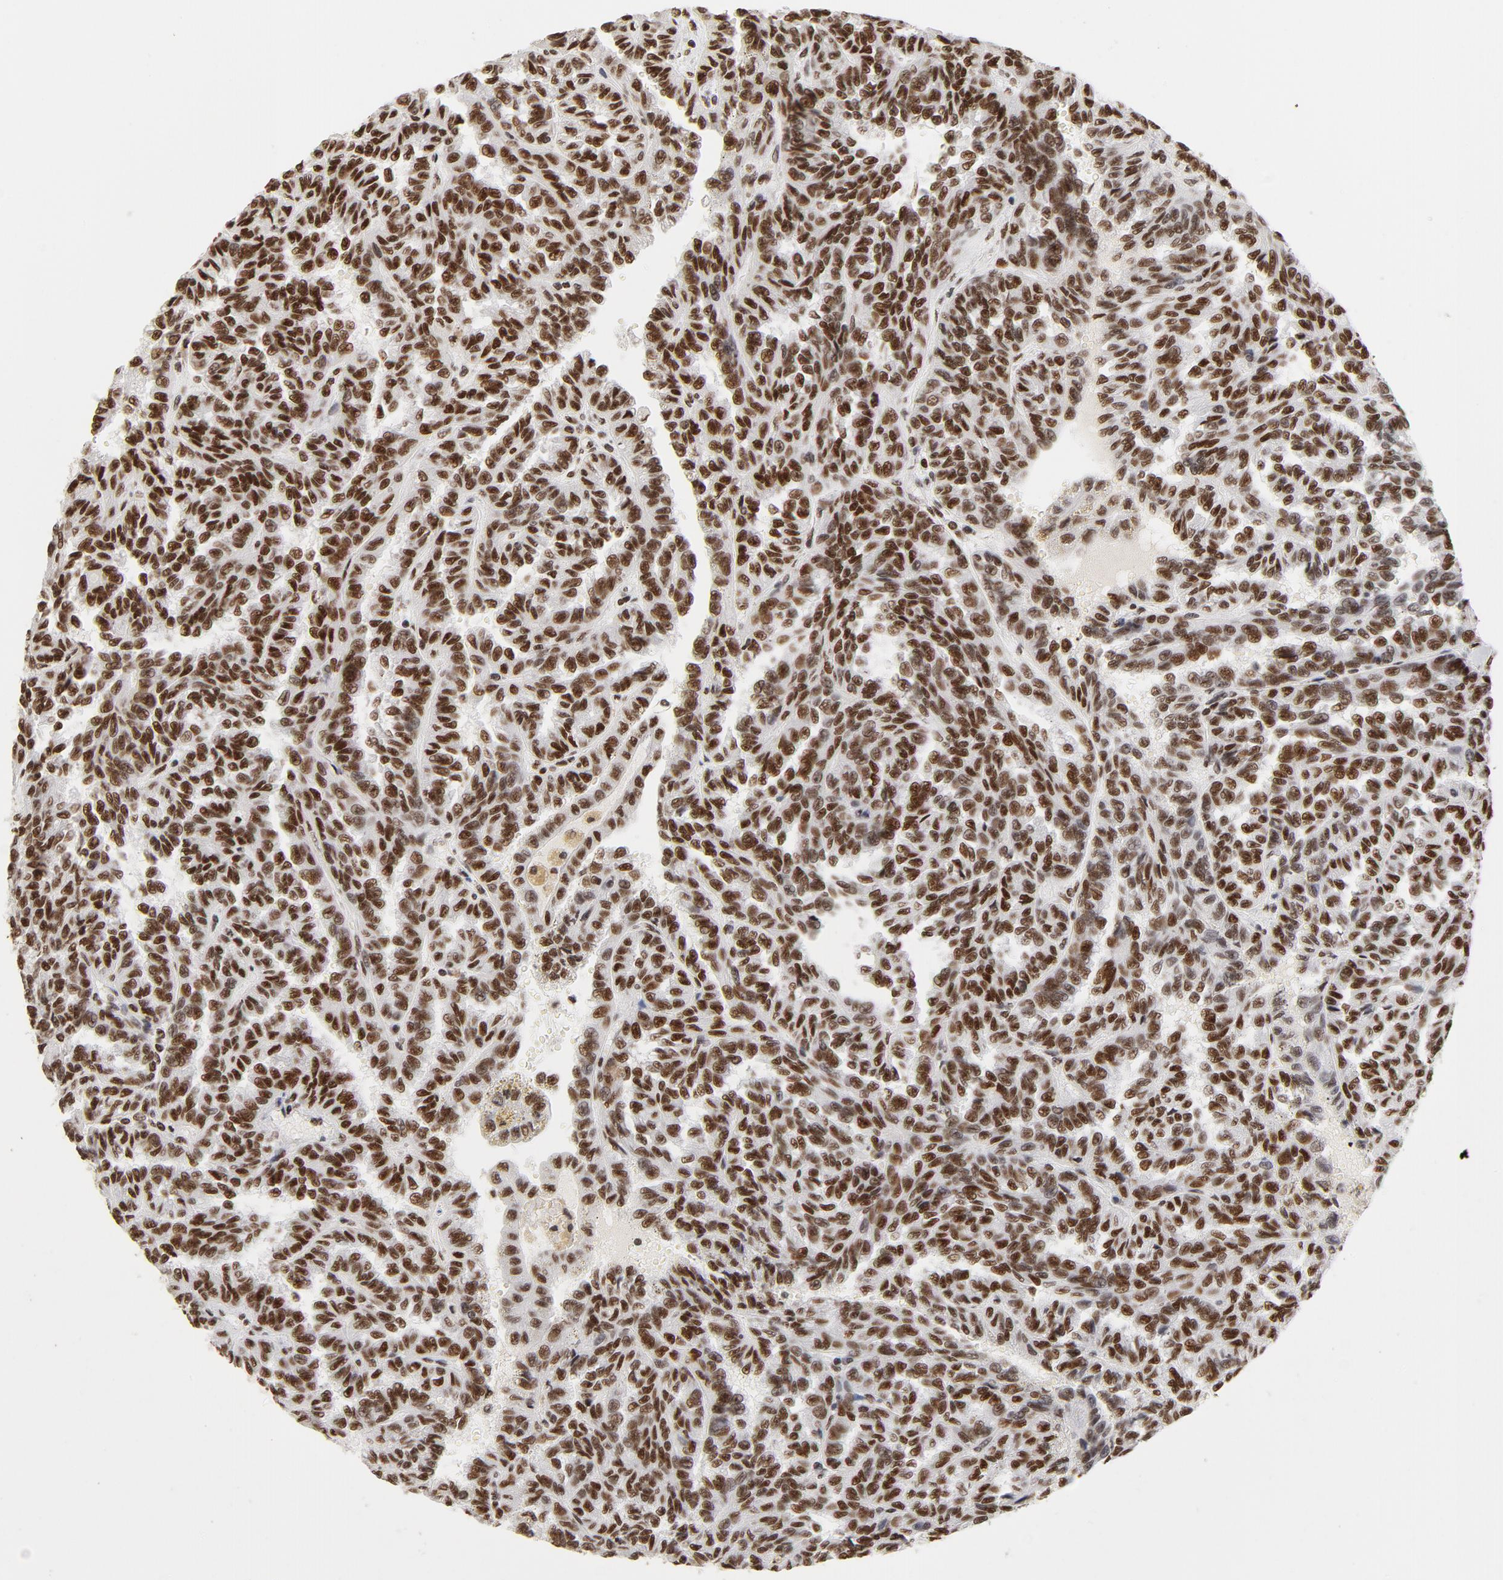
{"staining": {"intensity": "moderate", "quantity": ">75%", "location": "nuclear"}, "tissue": "renal cancer", "cell_type": "Tumor cells", "image_type": "cancer", "snomed": [{"axis": "morphology", "description": "Inflammation, NOS"}, {"axis": "morphology", "description": "Adenocarcinoma, NOS"}, {"axis": "topography", "description": "Kidney"}], "caption": "Renal cancer (adenocarcinoma) was stained to show a protein in brown. There is medium levels of moderate nuclear positivity in about >75% of tumor cells. (brown staining indicates protein expression, while blue staining denotes nuclei).", "gene": "TP53BP1", "patient": {"sex": "male", "age": 68}}